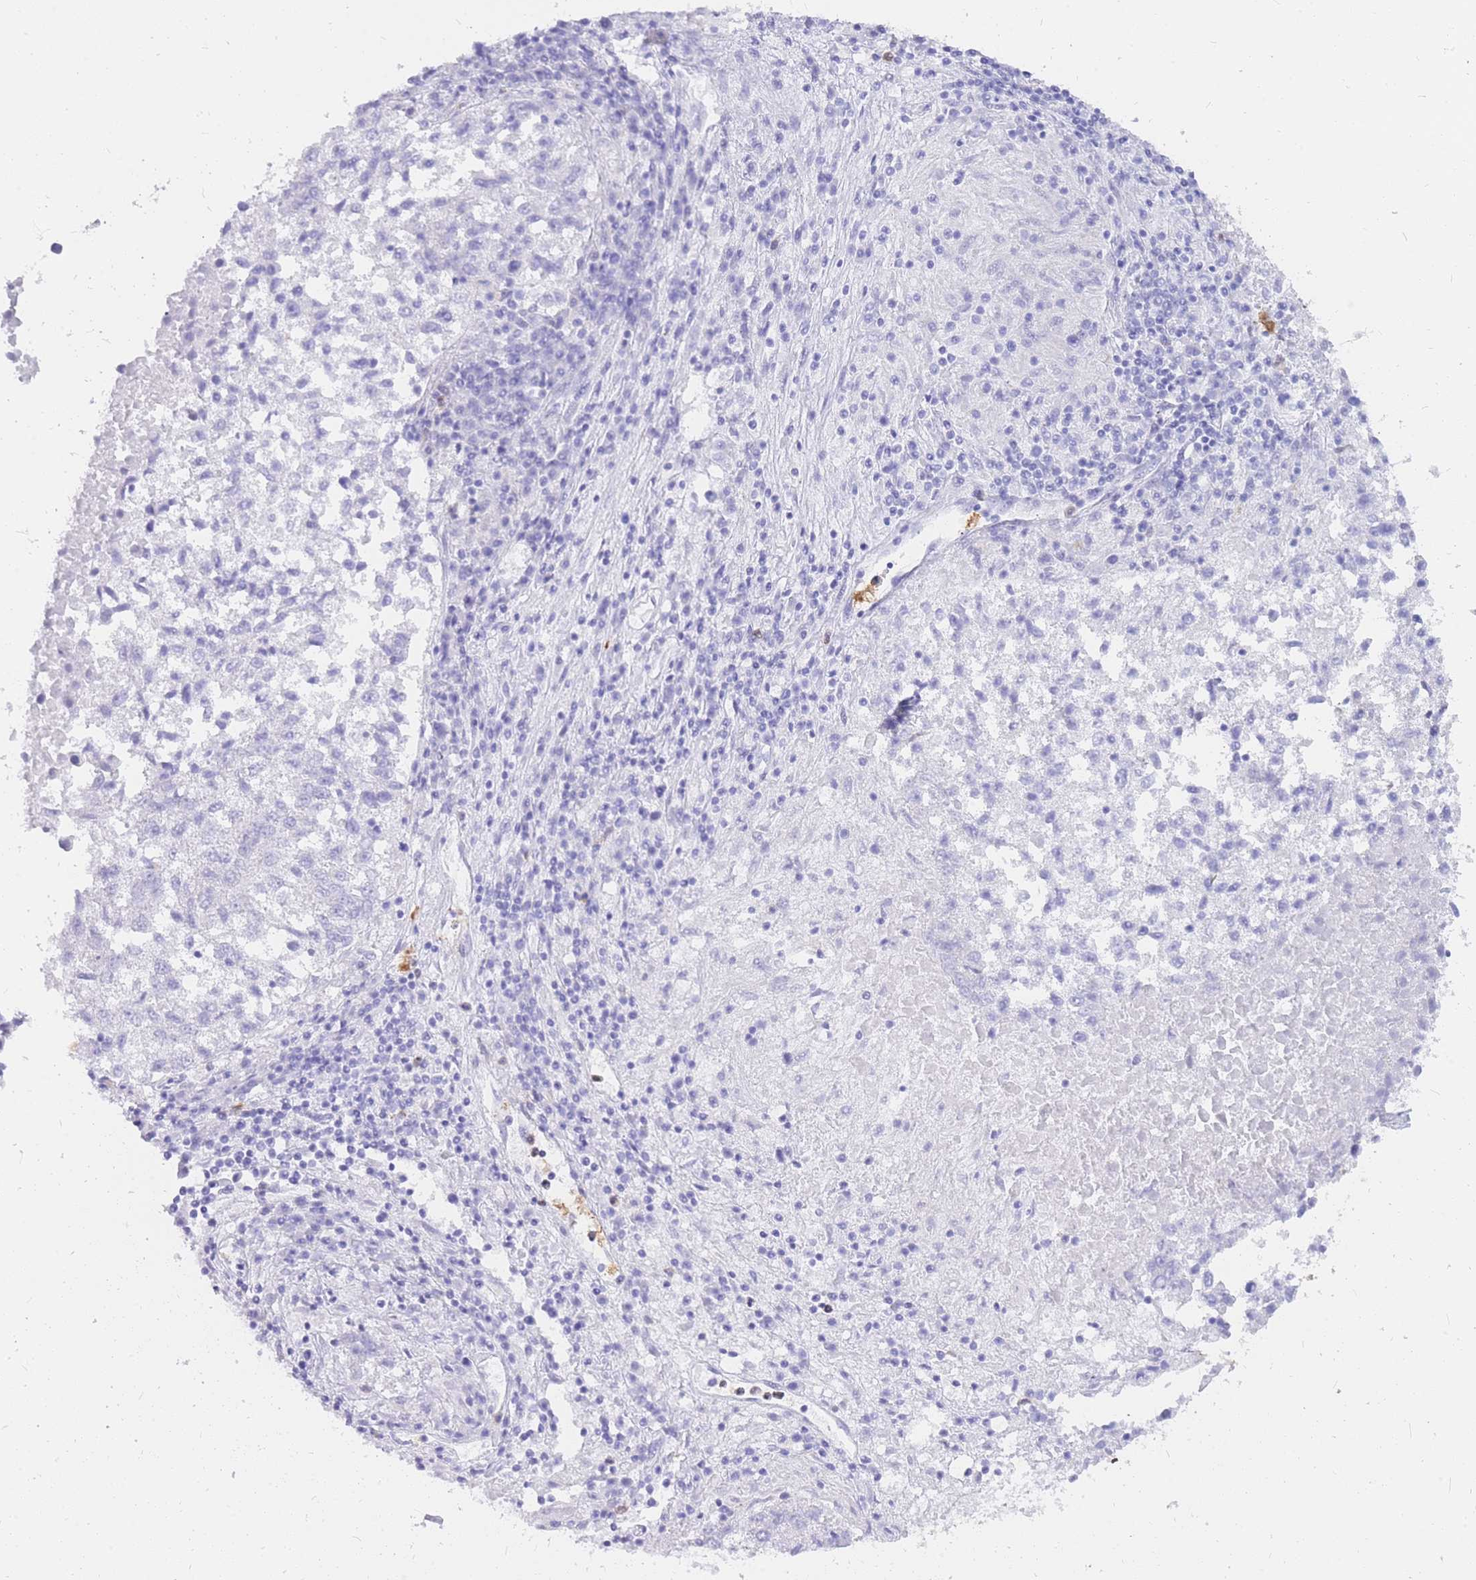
{"staining": {"intensity": "negative", "quantity": "none", "location": "none"}, "tissue": "lung cancer", "cell_type": "Tumor cells", "image_type": "cancer", "snomed": [{"axis": "morphology", "description": "Squamous cell carcinoma, NOS"}, {"axis": "topography", "description": "Lung"}], "caption": "This photomicrograph is of squamous cell carcinoma (lung) stained with immunohistochemistry (IHC) to label a protein in brown with the nuclei are counter-stained blue. There is no expression in tumor cells. (DAB (3,3'-diaminobenzidine) immunohistochemistry, high magnification).", "gene": "HERC1", "patient": {"sex": "male", "age": 73}}